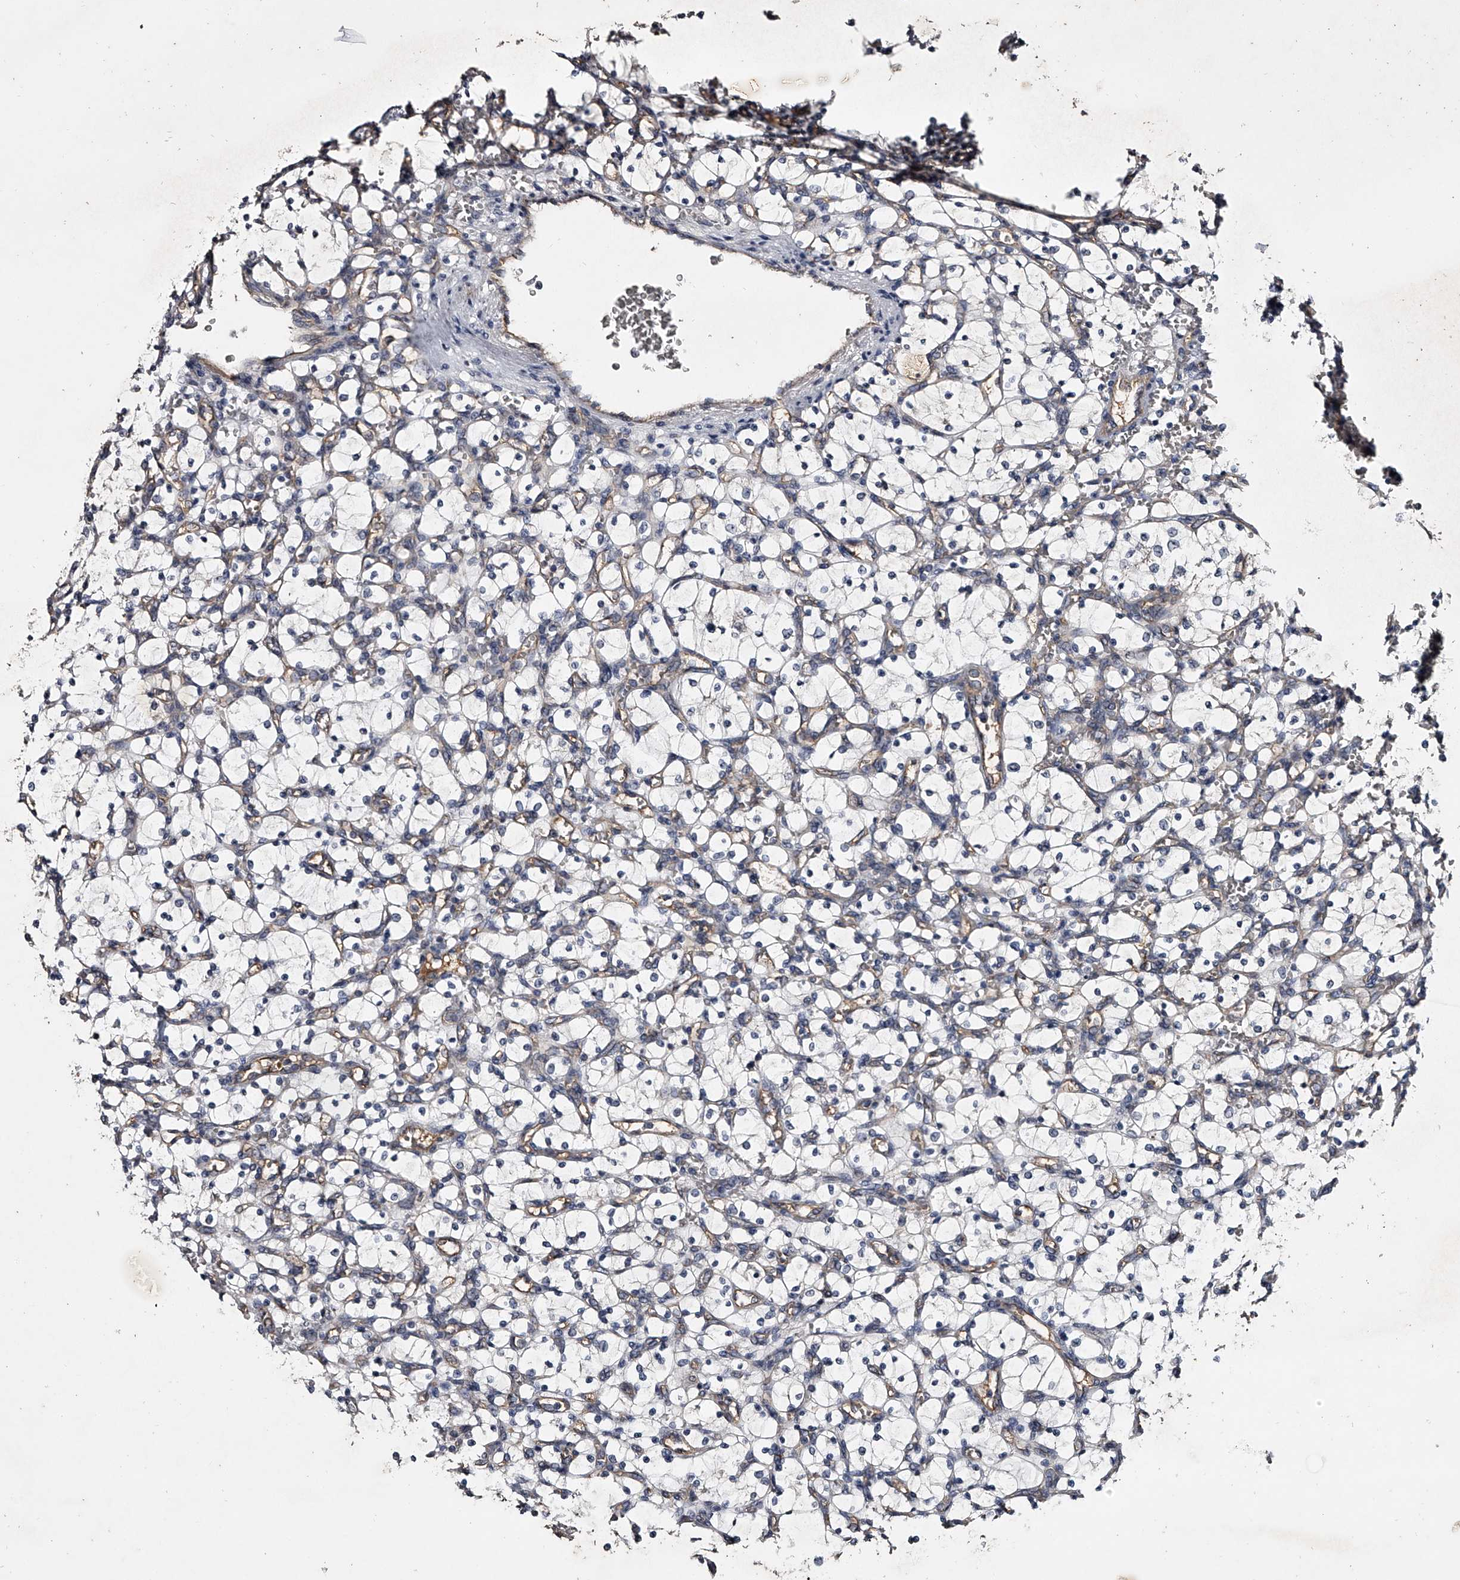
{"staining": {"intensity": "negative", "quantity": "none", "location": "none"}, "tissue": "renal cancer", "cell_type": "Tumor cells", "image_type": "cancer", "snomed": [{"axis": "morphology", "description": "Adenocarcinoma, NOS"}, {"axis": "topography", "description": "Kidney"}], "caption": "Immunohistochemistry of human renal cancer (adenocarcinoma) shows no expression in tumor cells.", "gene": "MDN1", "patient": {"sex": "female", "age": 69}}